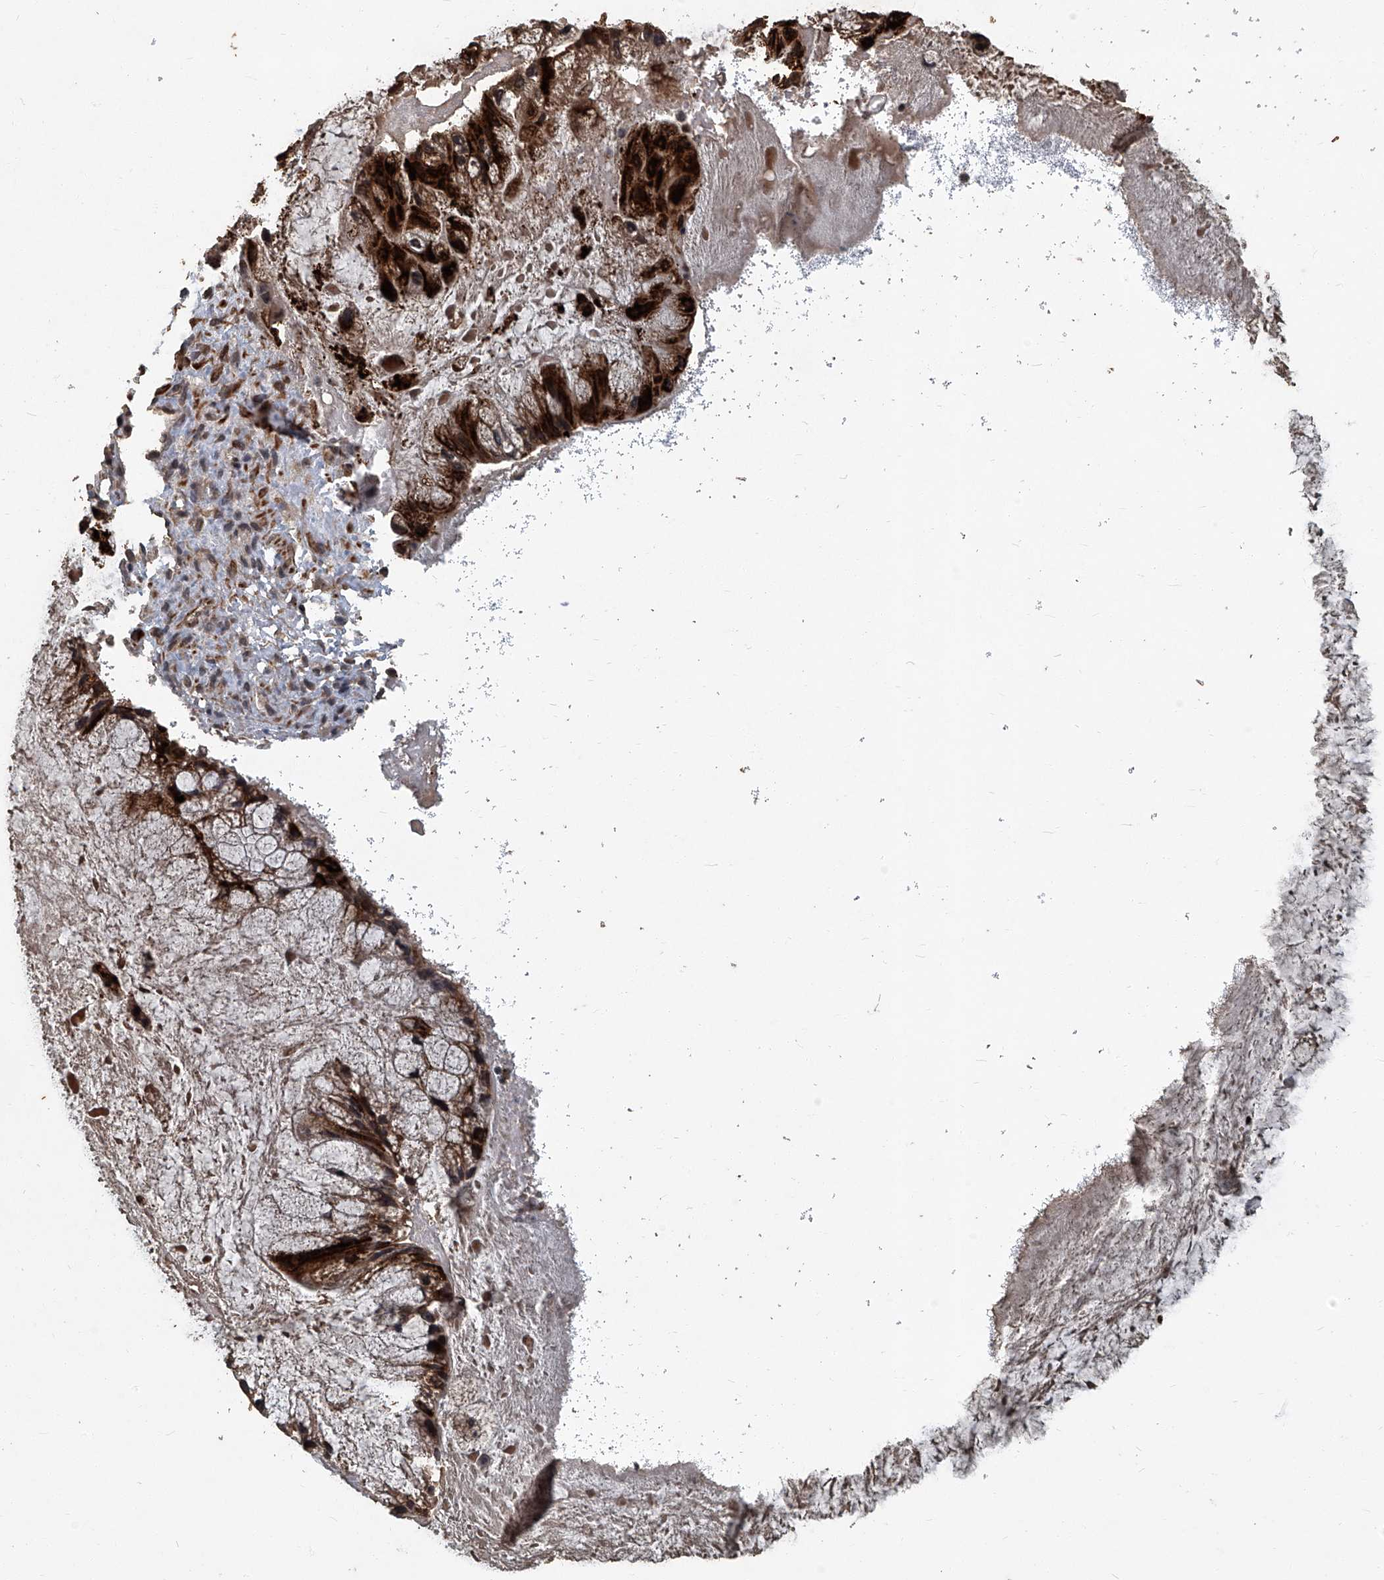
{"staining": {"intensity": "strong", "quantity": ">75%", "location": "cytoplasmic/membranous"}, "tissue": "ovarian cancer", "cell_type": "Tumor cells", "image_type": "cancer", "snomed": [{"axis": "morphology", "description": "Cystadenocarcinoma, mucinous, NOS"}, {"axis": "topography", "description": "Ovary"}], "caption": "IHC (DAB) staining of human ovarian cancer (mucinous cystadenocarcinoma) exhibits strong cytoplasmic/membranous protein staining in approximately >75% of tumor cells. (brown staining indicates protein expression, while blue staining denotes nuclei).", "gene": "GPR132", "patient": {"sex": "female", "age": 37}}